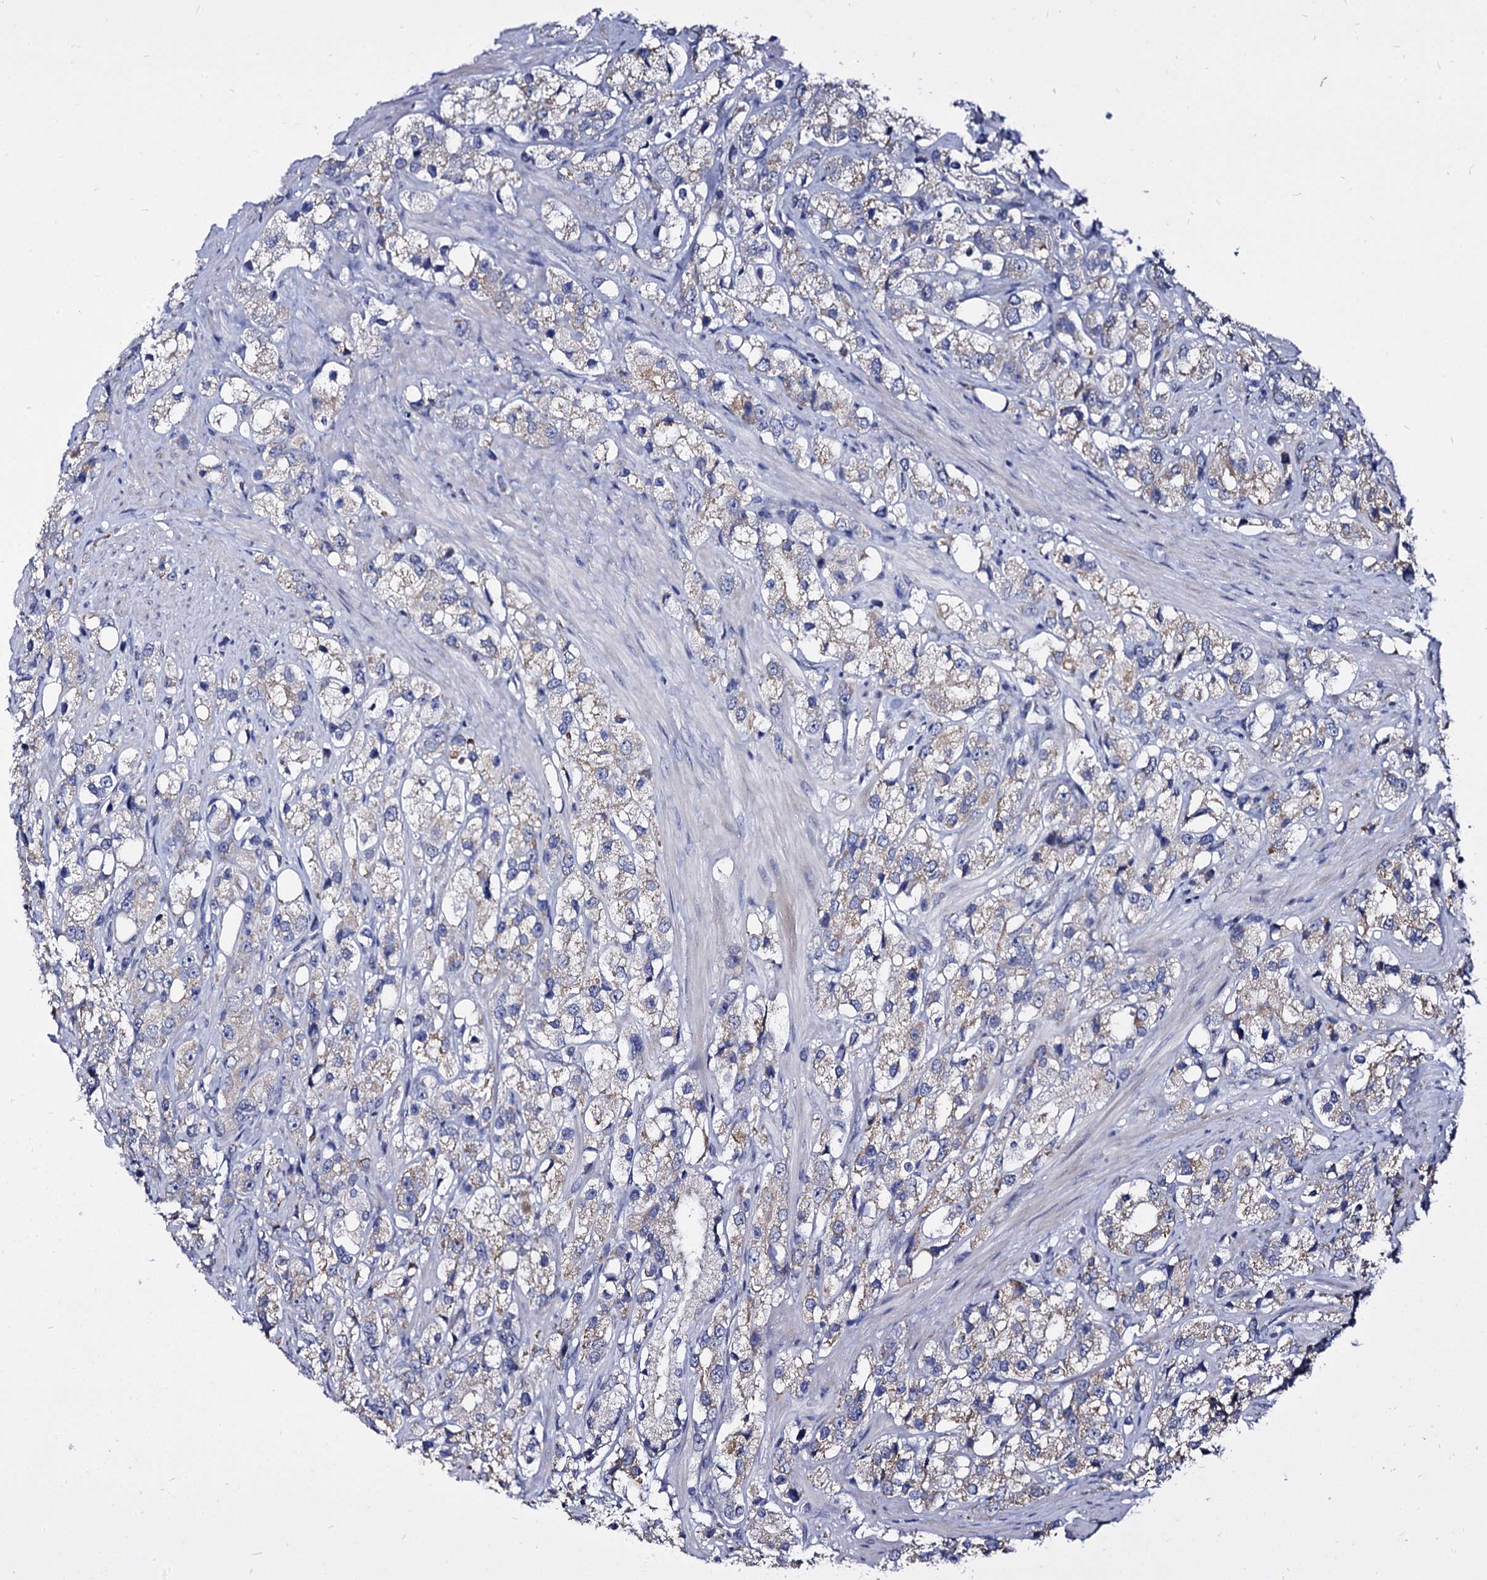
{"staining": {"intensity": "weak", "quantity": "<25%", "location": "cytoplasmic/membranous"}, "tissue": "prostate cancer", "cell_type": "Tumor cells", "image_type": "cancer", "snomed": [{"axis": "morphology", "description": "Adenocarcinoma, NOS"}, {"axis": "topography", "description": "Prostate"}], "caption": "Prostate cancer was stained to show a protein in brown. There is no significant expression in tumor cells. (Immunohistochemistry, brightfield microscopy, high magnification).", "gene": "PANX2", "patient": {"sex": "male", "age": 79}}